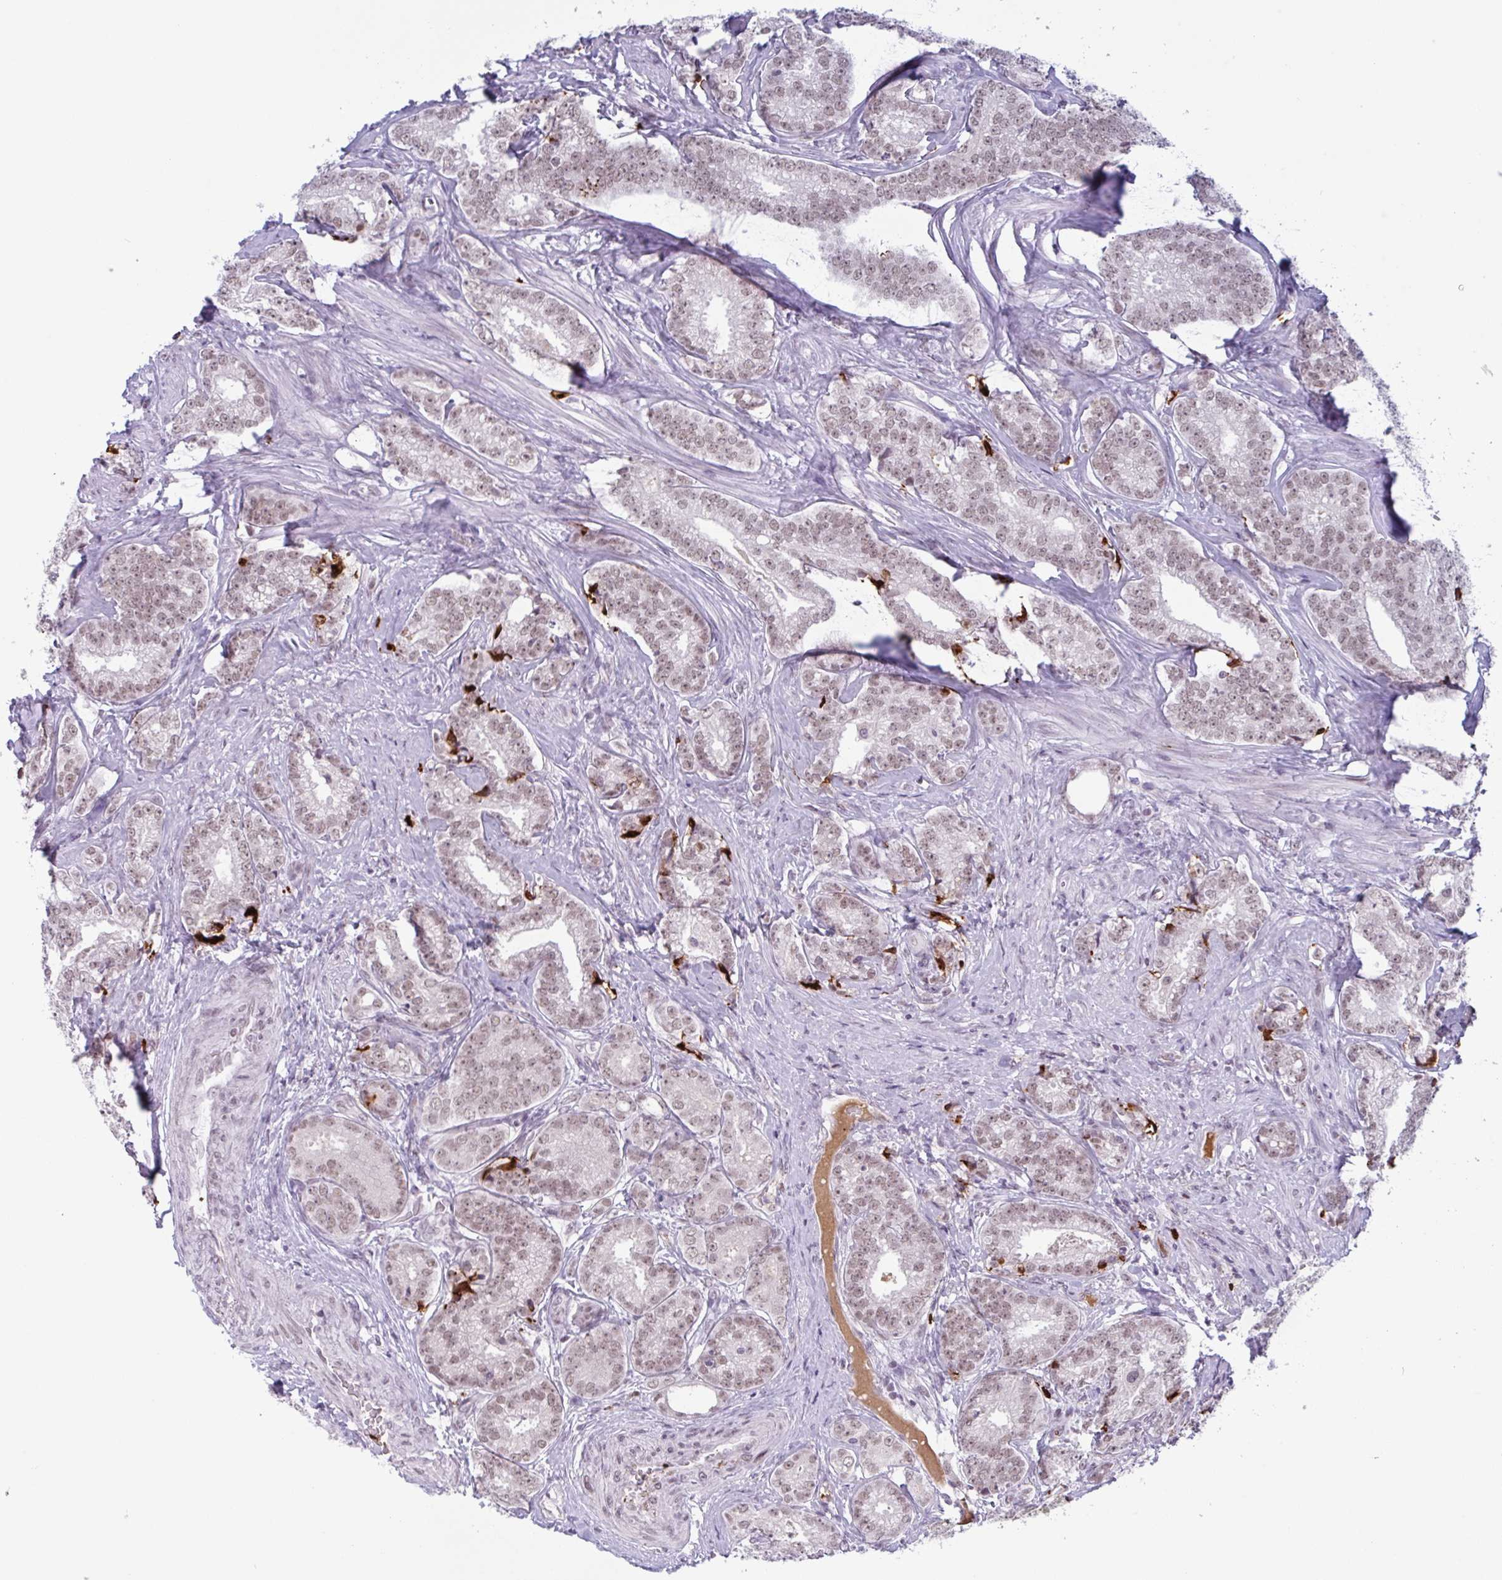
{"staining": {"intensity": "weak", "quantity": ">75%", "location": "nuclear"}, "tissue": "prostate cancer", "cell_type": "Tumor cells", "image_type": "cancer", "snomed": [{"axis": "morphology", "description": "Adenocarcinoma, Low grade"}, {"axis": "topography", "description": "Prostate"}], "caption": "IHC staining of prostate cancer (low-grade adenocarcinoma), which shows low levels of weak nuclear staining in about >75% of tumor cells indicating weak nuclear protein positivity. The staining was performed using DAB (3,3'-diaminobenzidine) (brown) for protein detection and nuclei were counterstained in hematoxylin (blue).", "gene": "PLG", "patient": {"sex": "male", "age": 63}}